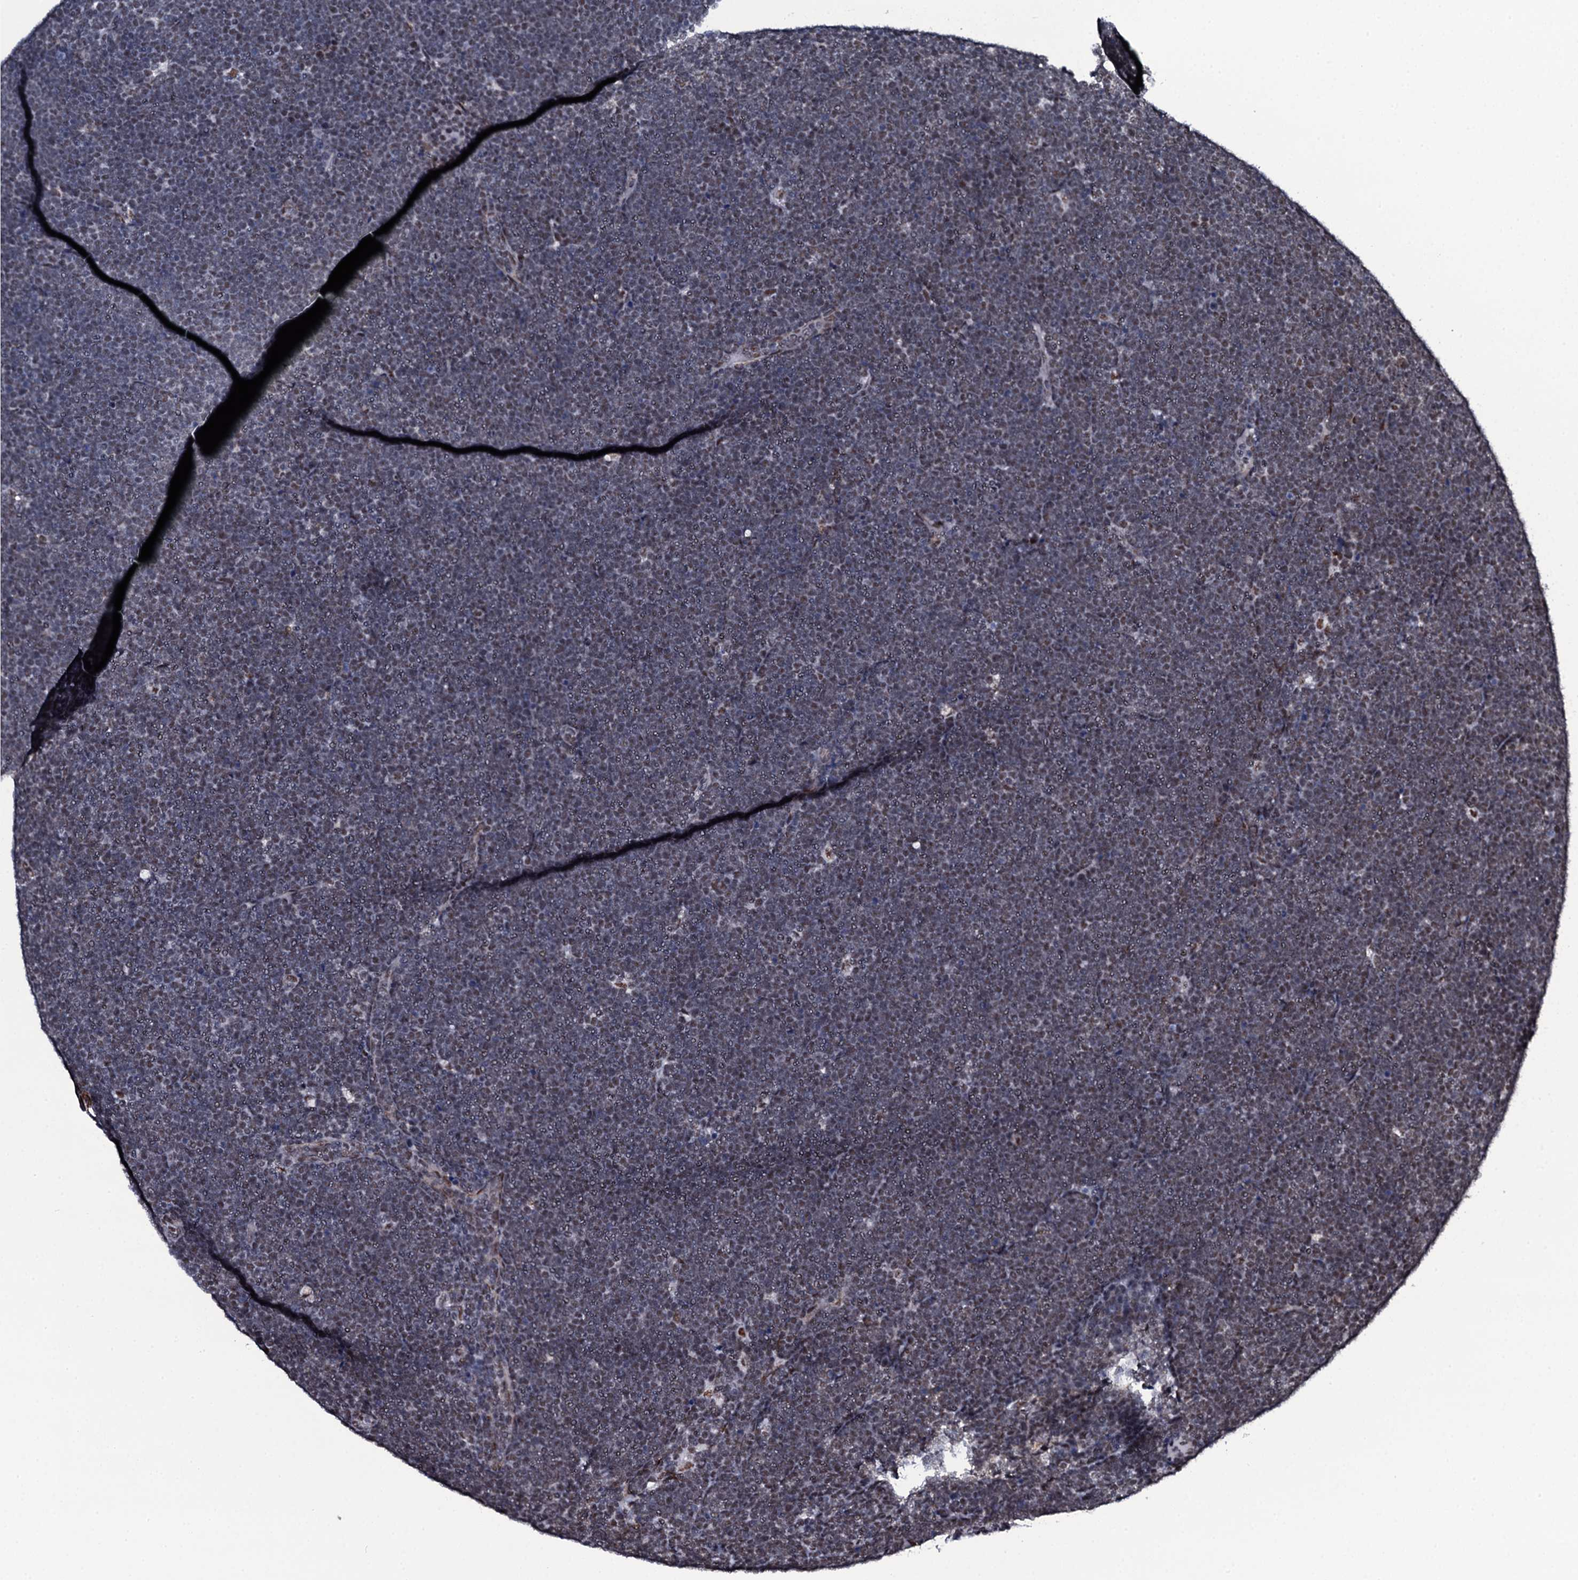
{"staining": {"intensity": "weak", "quantity": "25%-75%", "location": "nuclear"}, "tissue": "lymphoma", "cell_type": "Tumor cells", "image_type": "cancer", "snomed": [{"axis": "morphology", "description": "Malignant lymphoma, non-Hodgkin's type, High grade"}, {"axis": "topography", "description": "Lymph node"}], "caption": "Approximately 25%-75% of tumor cells in high-grade malignant lymphoma, non-Hodgkin's type demonstrate weak nuclear protein expression as visualized by brown immunohistochemical staining.", "gene": "CWC15", "patient": {"sex": "male", "age": 13}}